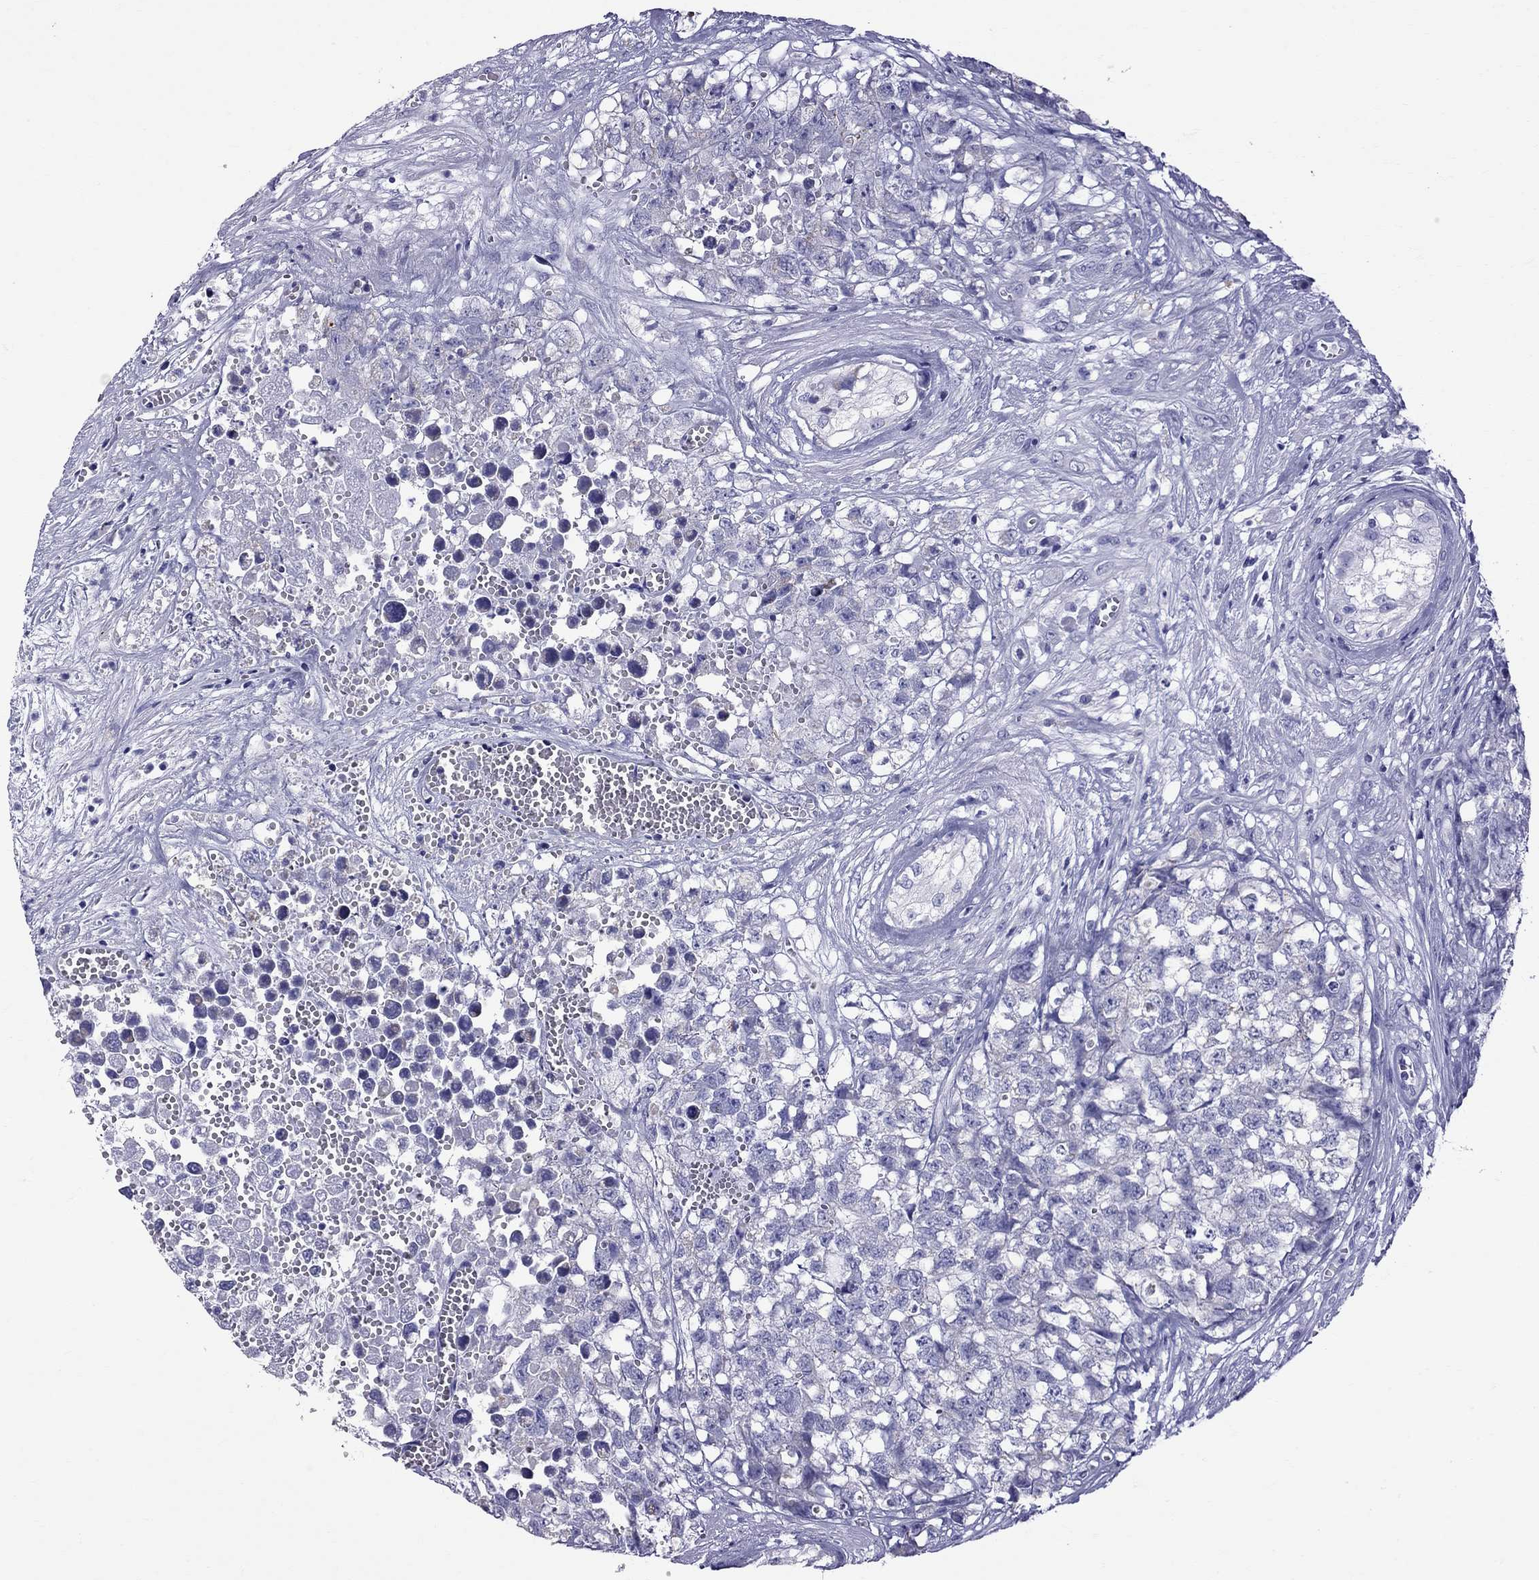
{"staining": {"intensity": "negative", "quantity": "none", "location": "none"}, "tissue": "testis cancer", "cell_type": "Tumor cells", "image_type": "cancer", "snomed": [{"axis": "morphology", "description": "Seminoma, NOS"}, {"axis": "morphology", "description": "Carcinoma, Embryonal, NOS"}, {"axis": "topography", "description": "Testis"}], "caption": "Immunohistochemical staining of human testis cancer demonstrates no significant positivity in tumor cells.", "gene": "TTLL13", "patient": {"sex": "male", "age": 22}}